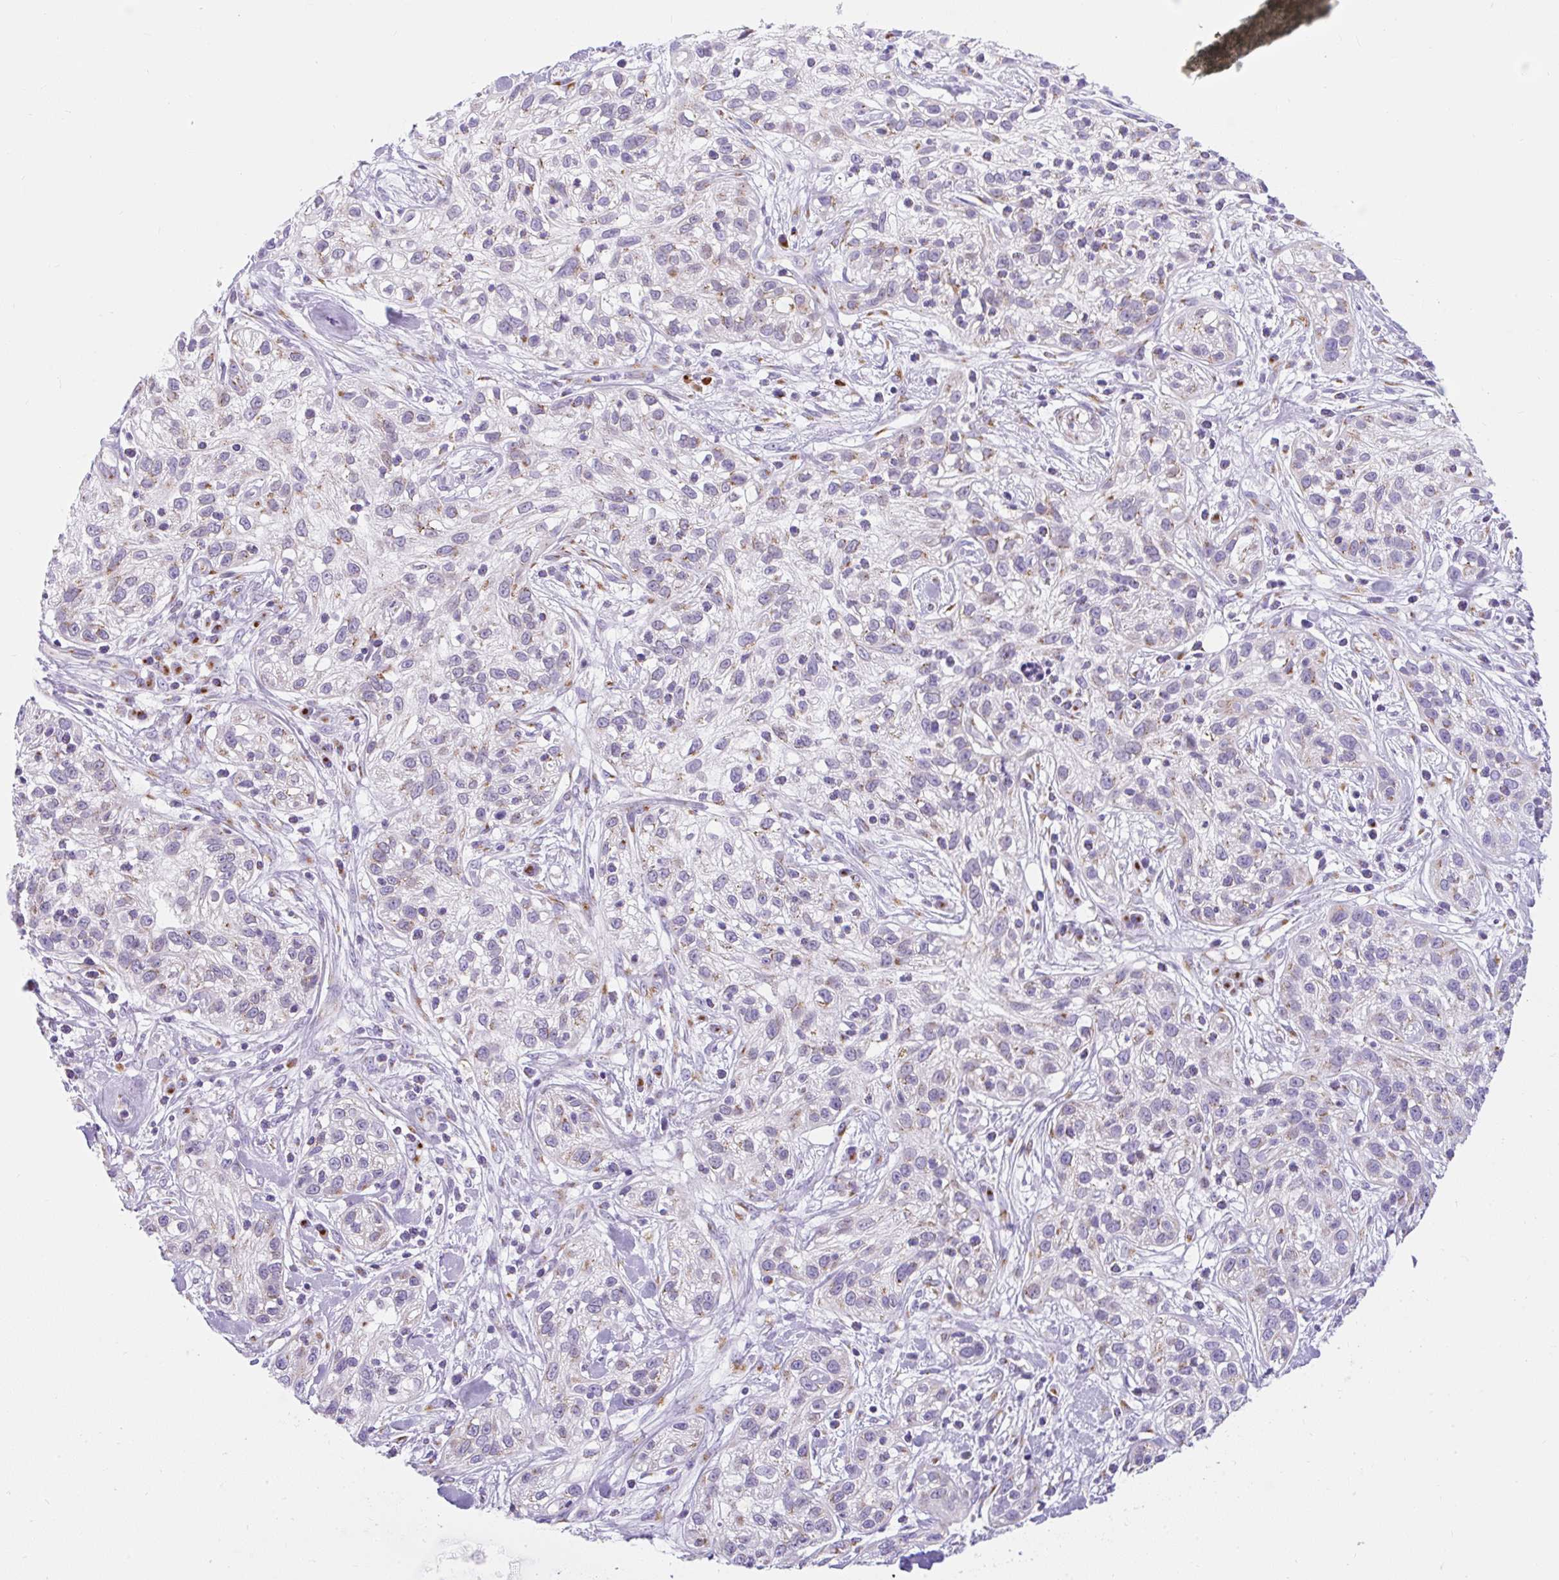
{"staining": {"intensity": "weak", "quantity": "25%-75%", "location": "cytoplasmic/membranous"}, "tissue": "skin cancer", "cell_type": "Tumor cells", "image_type": "cancer", "snomed": [{"axis": "morphology", "description": "Squamous cell carcinoma, NOS"}, {"axis": "topography", "description": "Skin"}], "caption": "This micrograph reveals skin squamous cell carcinoma stained with immunohistochemistry to label a protein in brown. The cytoplasmic/membranous of tumor cells show weak positivity for the protein. Nuclei are counter-stained blue.", "gene": "GOLGA8A", "patient": {"sex": "male", "age": 82}}